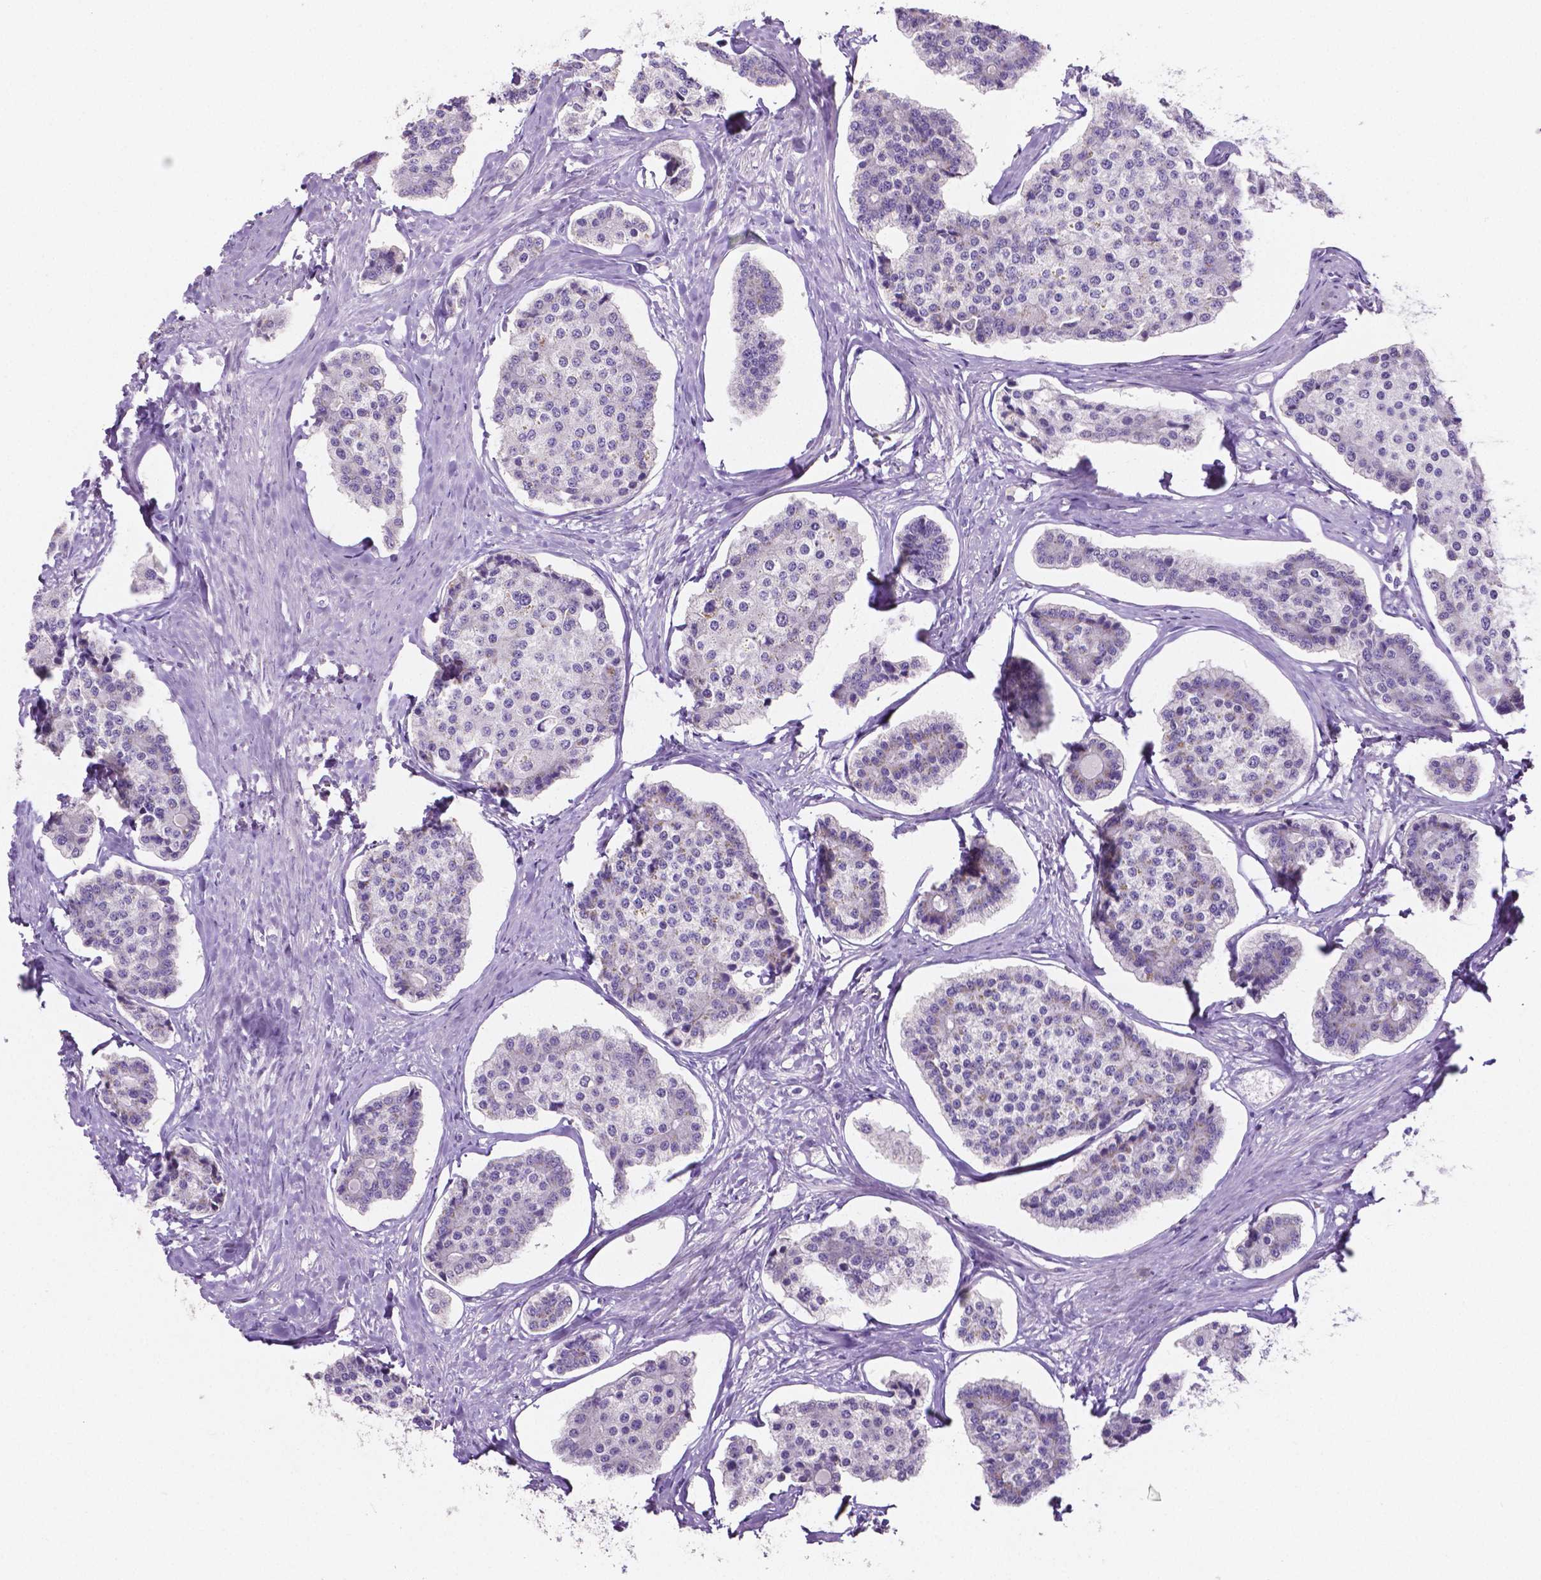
{"staining": {"intensity": "negative", "quantity": "none", "location": "none"}, "tissue": "carcinoid", "cell_type": "Tumor cells", "image_type": "cancer", "snomed": [{"axis": "morphology", "description": "Carcinoid, malignant, NOS"}, {"axis": "topography", "description": "Small intestine"}], "caption": "IHC micrograph of human carcinoid (malignant) stained for a protein (brown), which displays no staining in tumor cells.", "gene": "SLC22A2", "patient": {"sex": "female", "age": 65}}